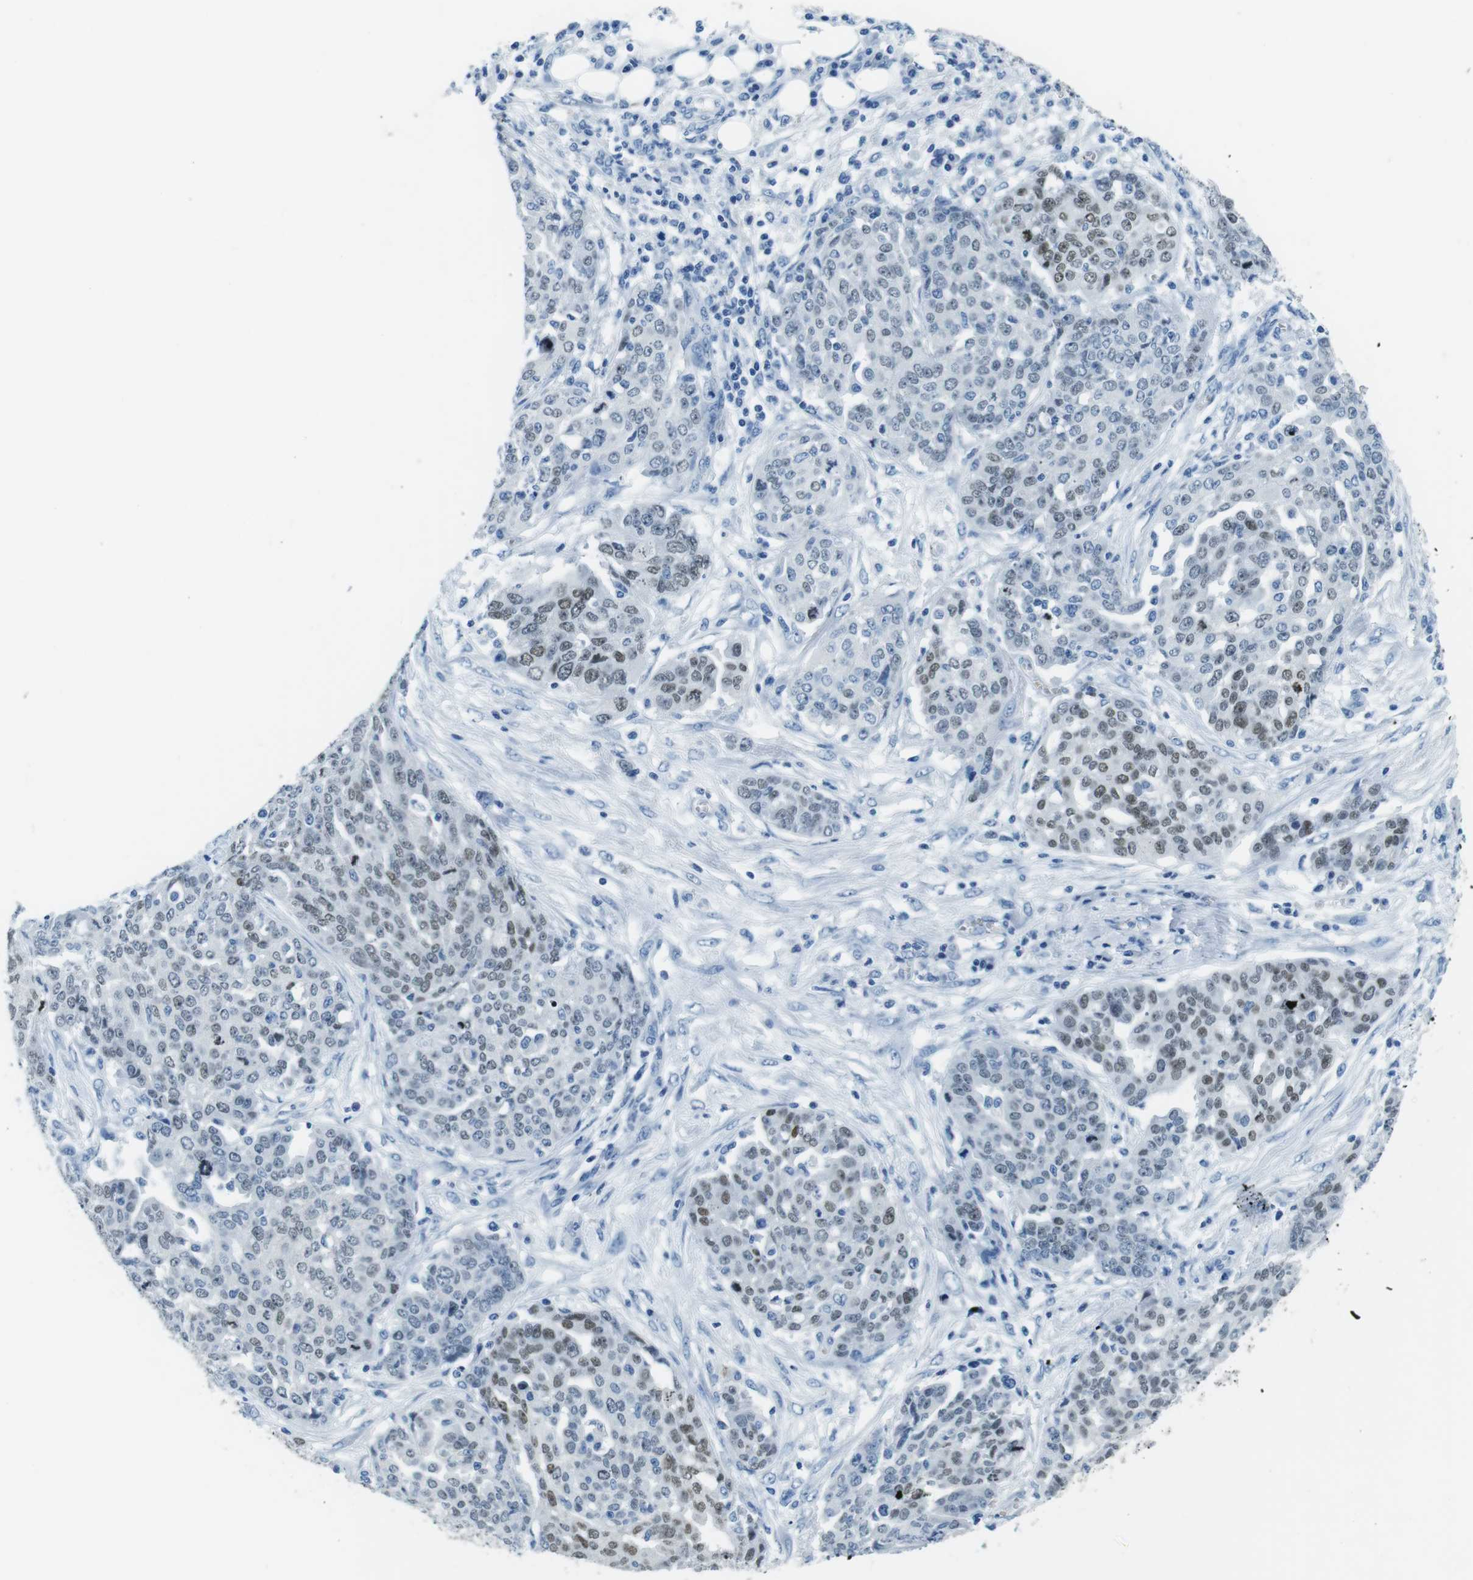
{"staining": {"intensity": "moderate", "quantity": "<25%", "location": "nuclear"}, "tissue": "ovarian cancer", "cell_type": "Tumor cells", "image_type": "cancer", "snomed": [{"axis": "morphology", "description": "Cystadenocarcinoma, serous, NOS"}, {"axis": "topography", "description": "Soft tissue"}, {"axis": "topography", "description": "Ovary"}], "caption": "Approximately <25% of tumor cells in human ovarian cancer reveal moderate nuclear protein expression as visualized by brown immunohistochemical staining.", "gene": "TFAP2C", "patient": {"sex": "female", "age": 57}}